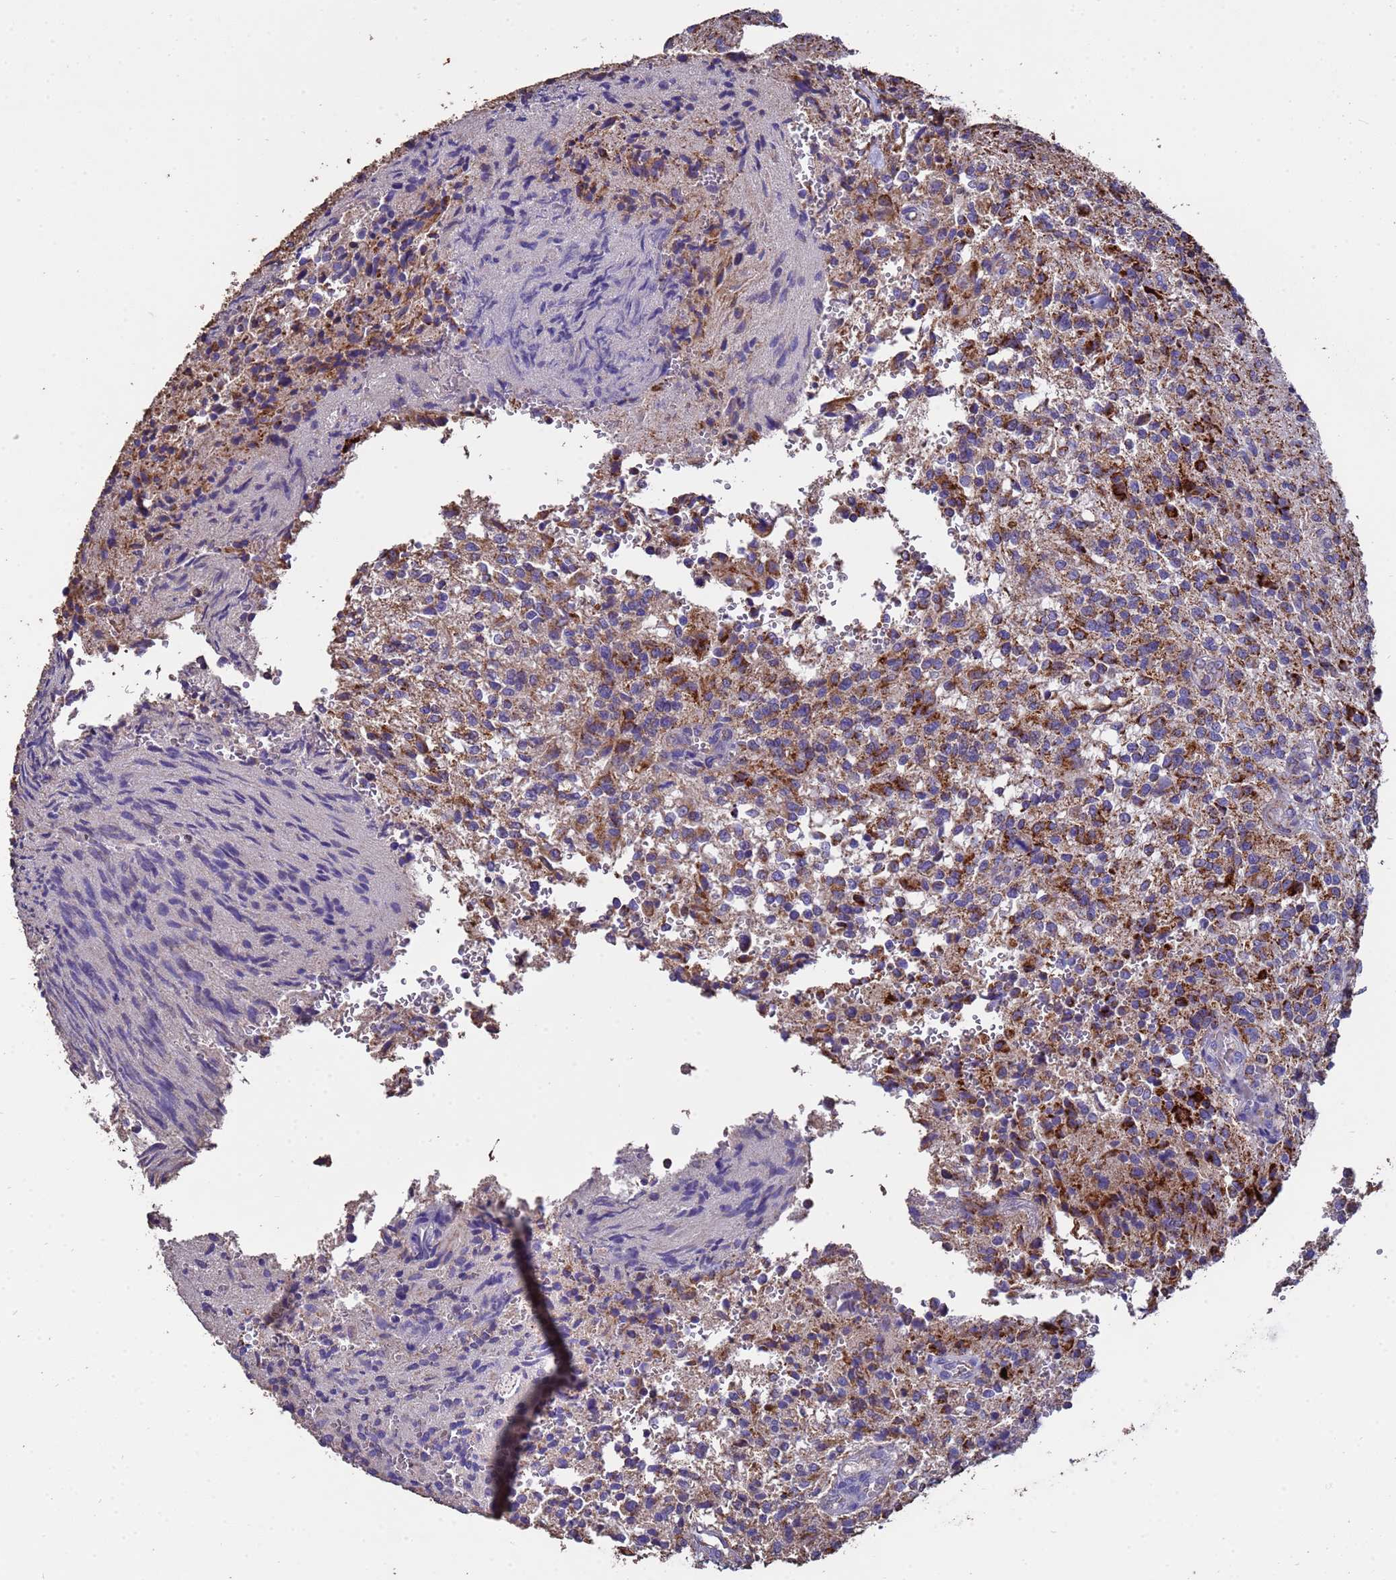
{"staining": {"intensity": "moderate", "quantity": "<25%", "location": "cytoplasmic/membranous"}, "tissue": "glioma", "cell_type": "Tumor cells", "image_type": "cancer", "snomed": [{"axis": "morphology", "description": "Normal tissue, NOS"}, {"axis": "morphology", "description": "Glioma, malignant, High grade"}, {"axis": "topography", "description": "Cerebral cortex"}], "caption": "Immunohistochemistry staining of glioma, which shows low levels of moderate cytoplasmic/membranous positivity in about <25% of tumor cells indicating moderate cytoplasmic/membranous protein positivity. The staining was performed using DAB (3,3'-diaminobenzidine) (brown) for protein detection and nuclei were counterstained in hematoxylin (blue).", "gene": "ZNFX1", "patient": {"sex": "male", "age": 56}}